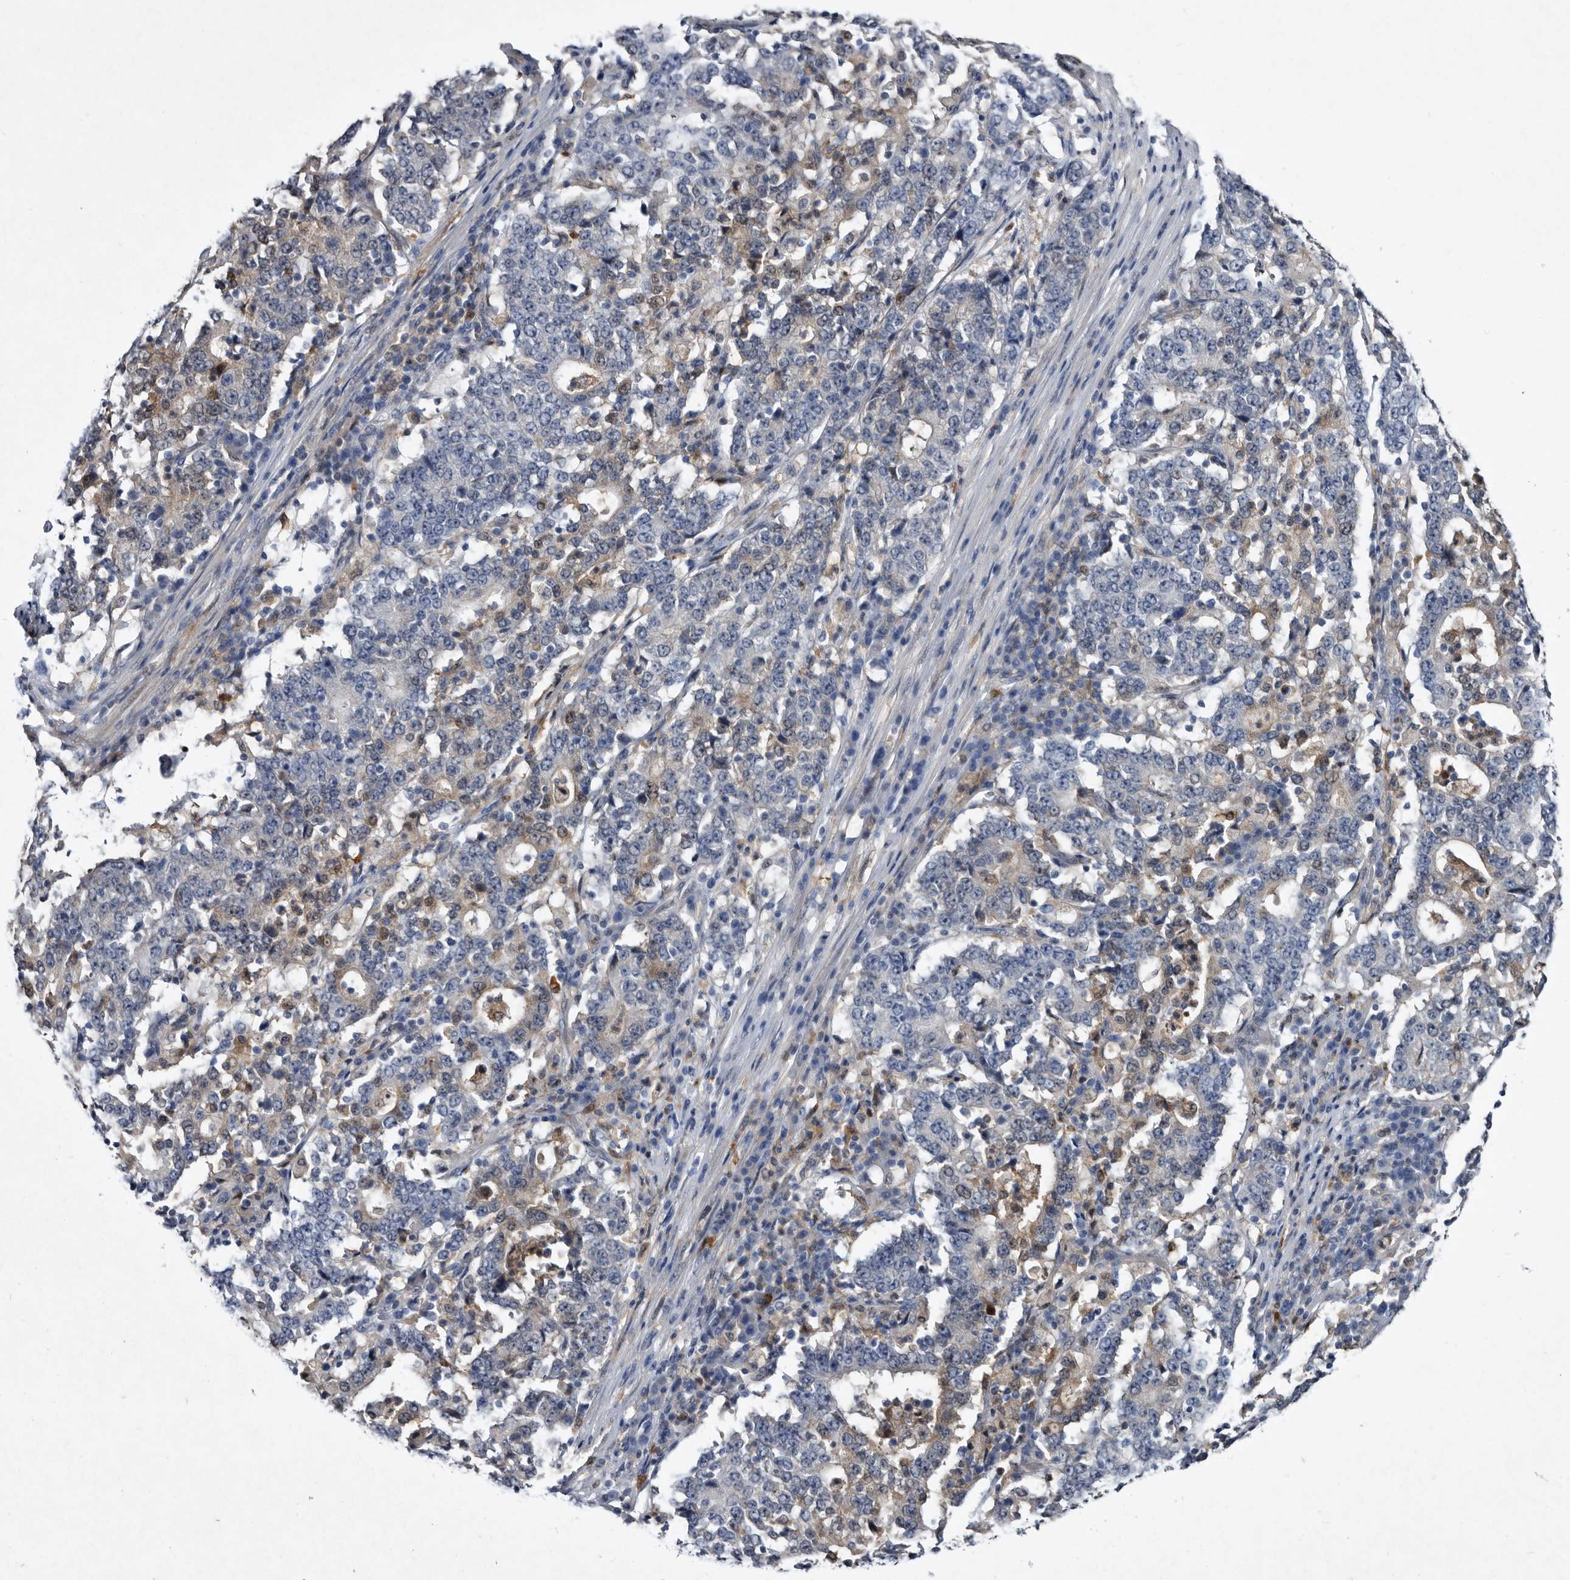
{"staining": {"intensity": "moderate", "quantity": "<25%", "location": "cytoplasmic/membranous"}, "tissue": "stomach cancer", "cell_type": "Tumor cells", "image_type": "cancer", "snomed": [{"axis": "morphology", "description": "Adenocarcinoma, NOS"}, {"axis": "topography", "description": "Stomach"}], "caption": "Stomach adenocarcinoma tissue displays moderate cytoplasmic/membranous positivity in about <25% of tumor cells", "gene": "SERPINB8", "patient": {"sex": "male", "age": 59}}